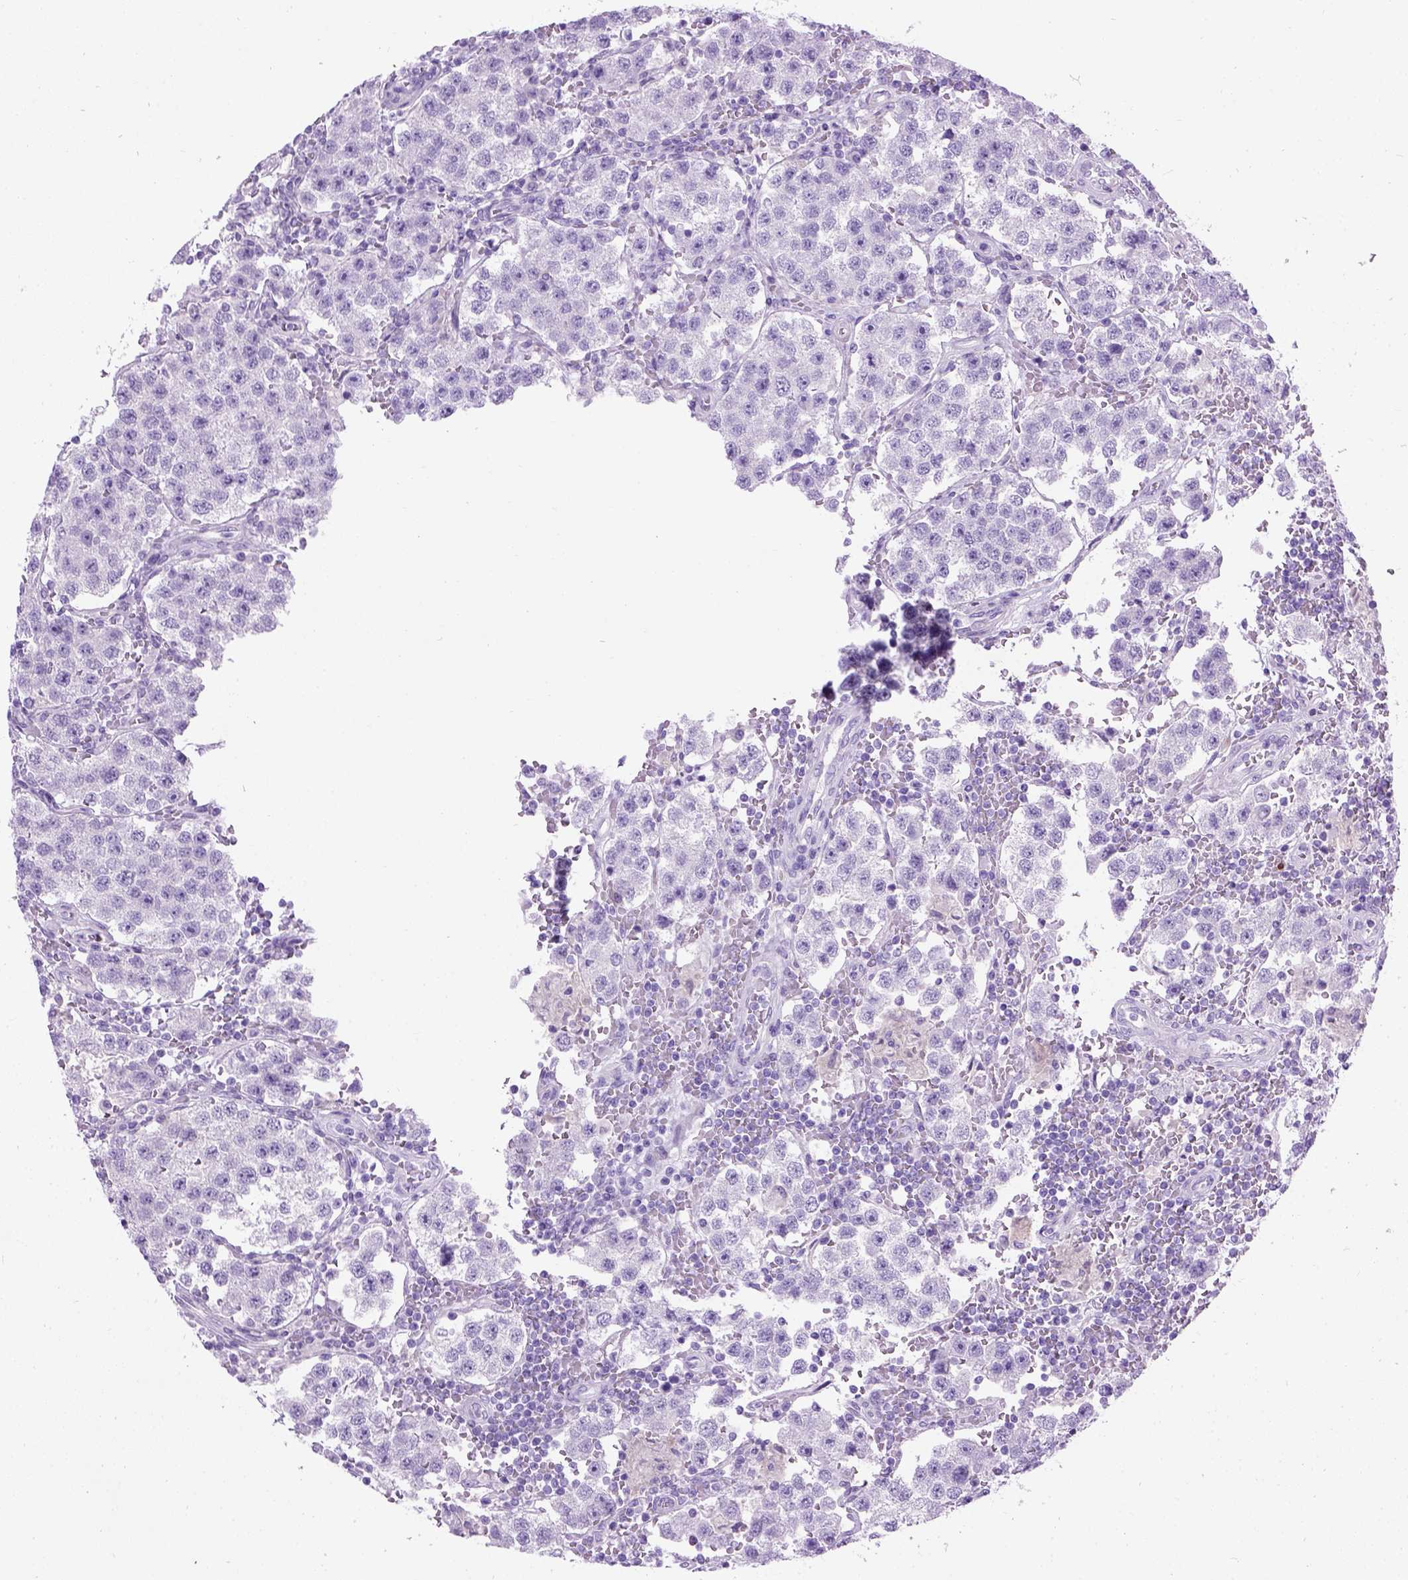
{"staining": {"intensity": "negative", "quantity": "none", "location": "none"}, "tissue": "testis cancer", "cell_type": "Tumor cells", "image_type": "cancer", "snomed": [{"axis": "morphology", "description": "Seminoma, NOS"}, {"axis": "topography", "description": "Testis"}], "caption": "Seminoma (testis) stained for a protein using immunohistochemistry (IHC) demonstrates no positivity tumor cells.", "gene": "GABRB2", "patient": {"sex": "male", "age": 37}}